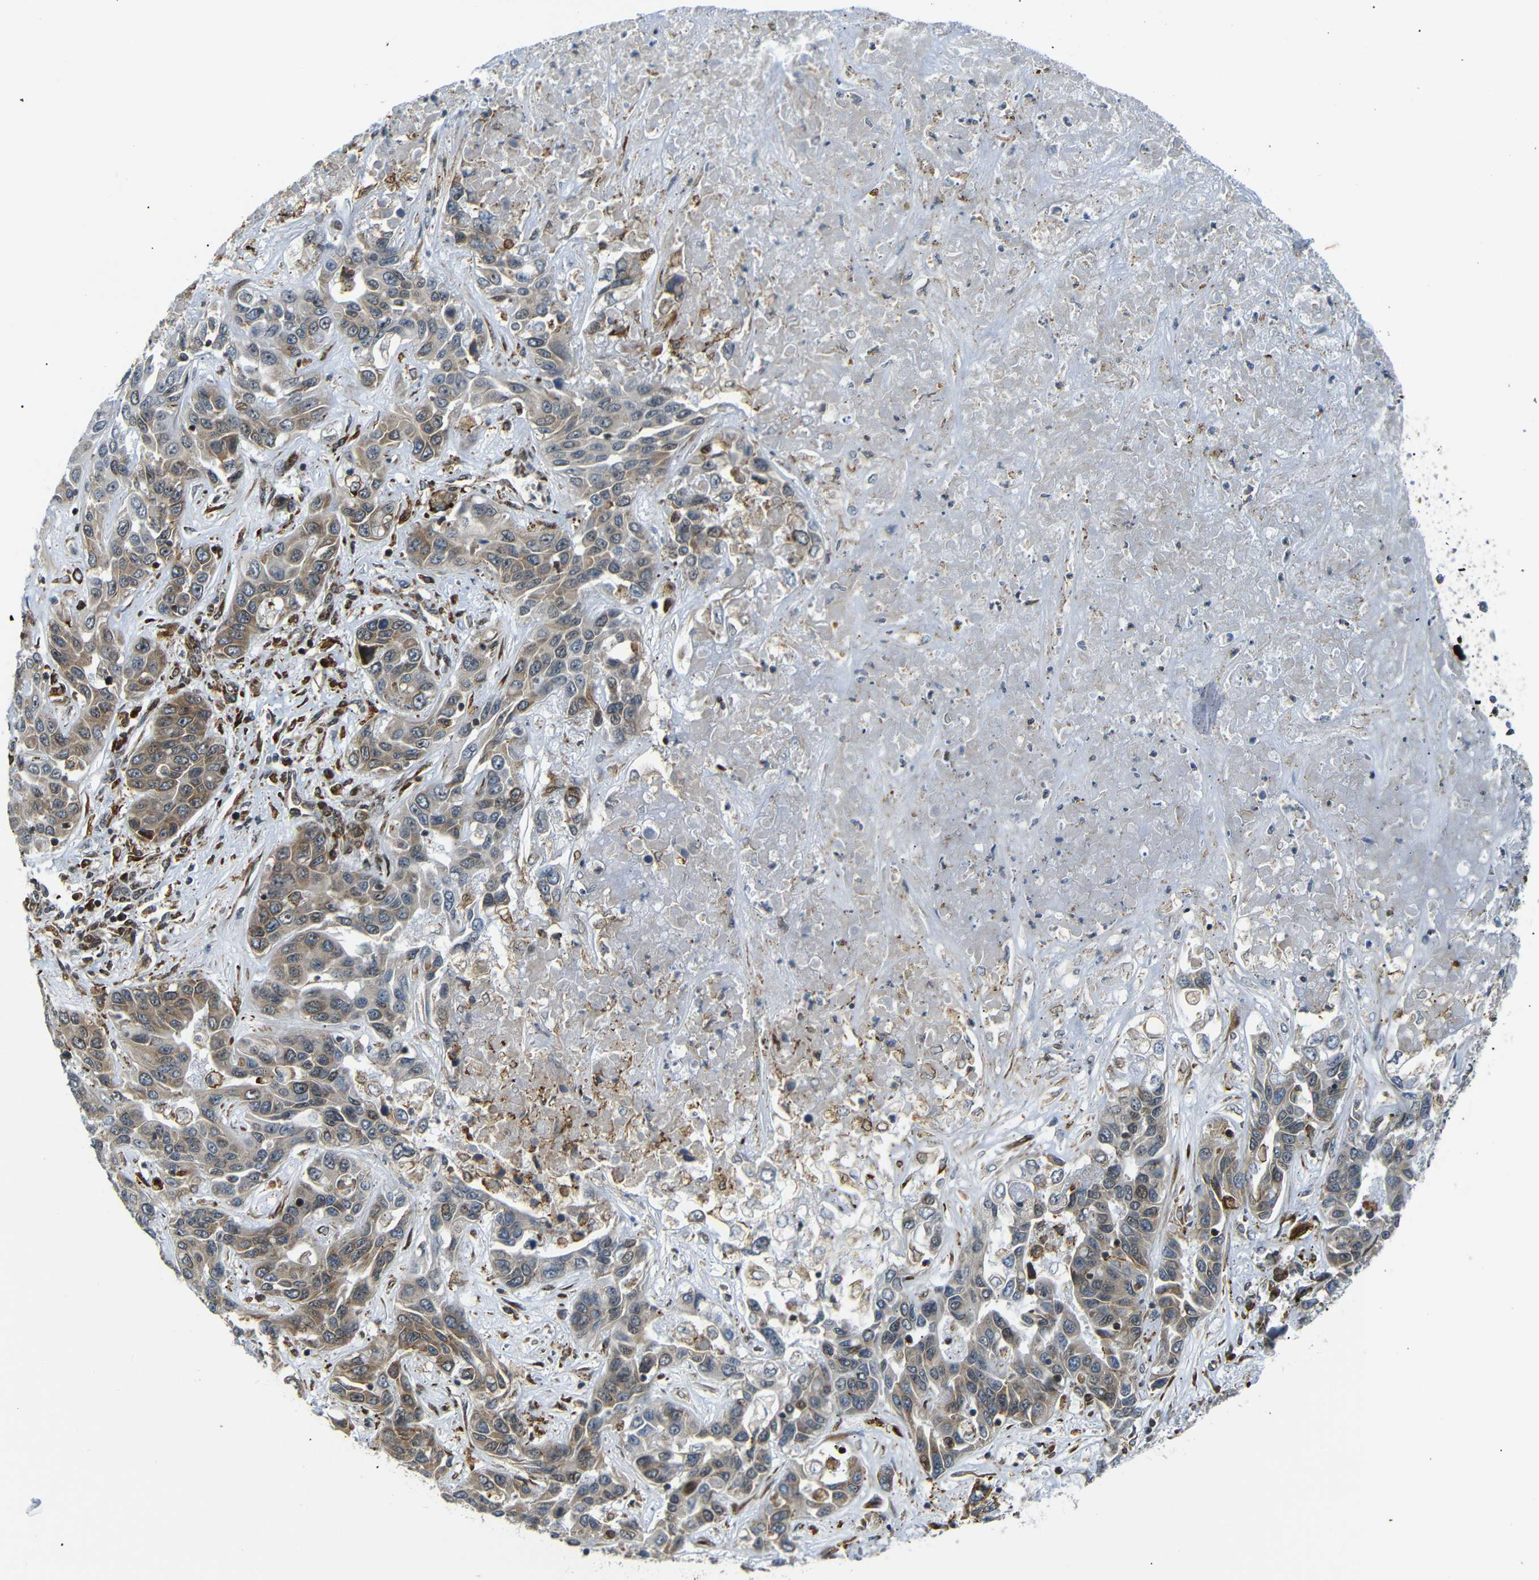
{"staining": {"intensity": "weak", "quantity": ">75%", "location": "cytoplasmic/membranous"}, "tissue": "liver cancer", "cell_type": "Tumor cells", "image_type": "cancer", "snomed": [{"axis": "morphology", "description": "Cholangiocarcinoma"}, {"axis": "topography", "description": "Liver"}], "caption": "A high-resolution histopathology image shows immunohistochemistry staining of liver cancer, which reveals weak cytoplasmic/membranous positivity in about >75% of tumor cells. Nuclei are stained in blue.", "gene": "SPCS2", "patient": {"sex": "female", "age": 52}}